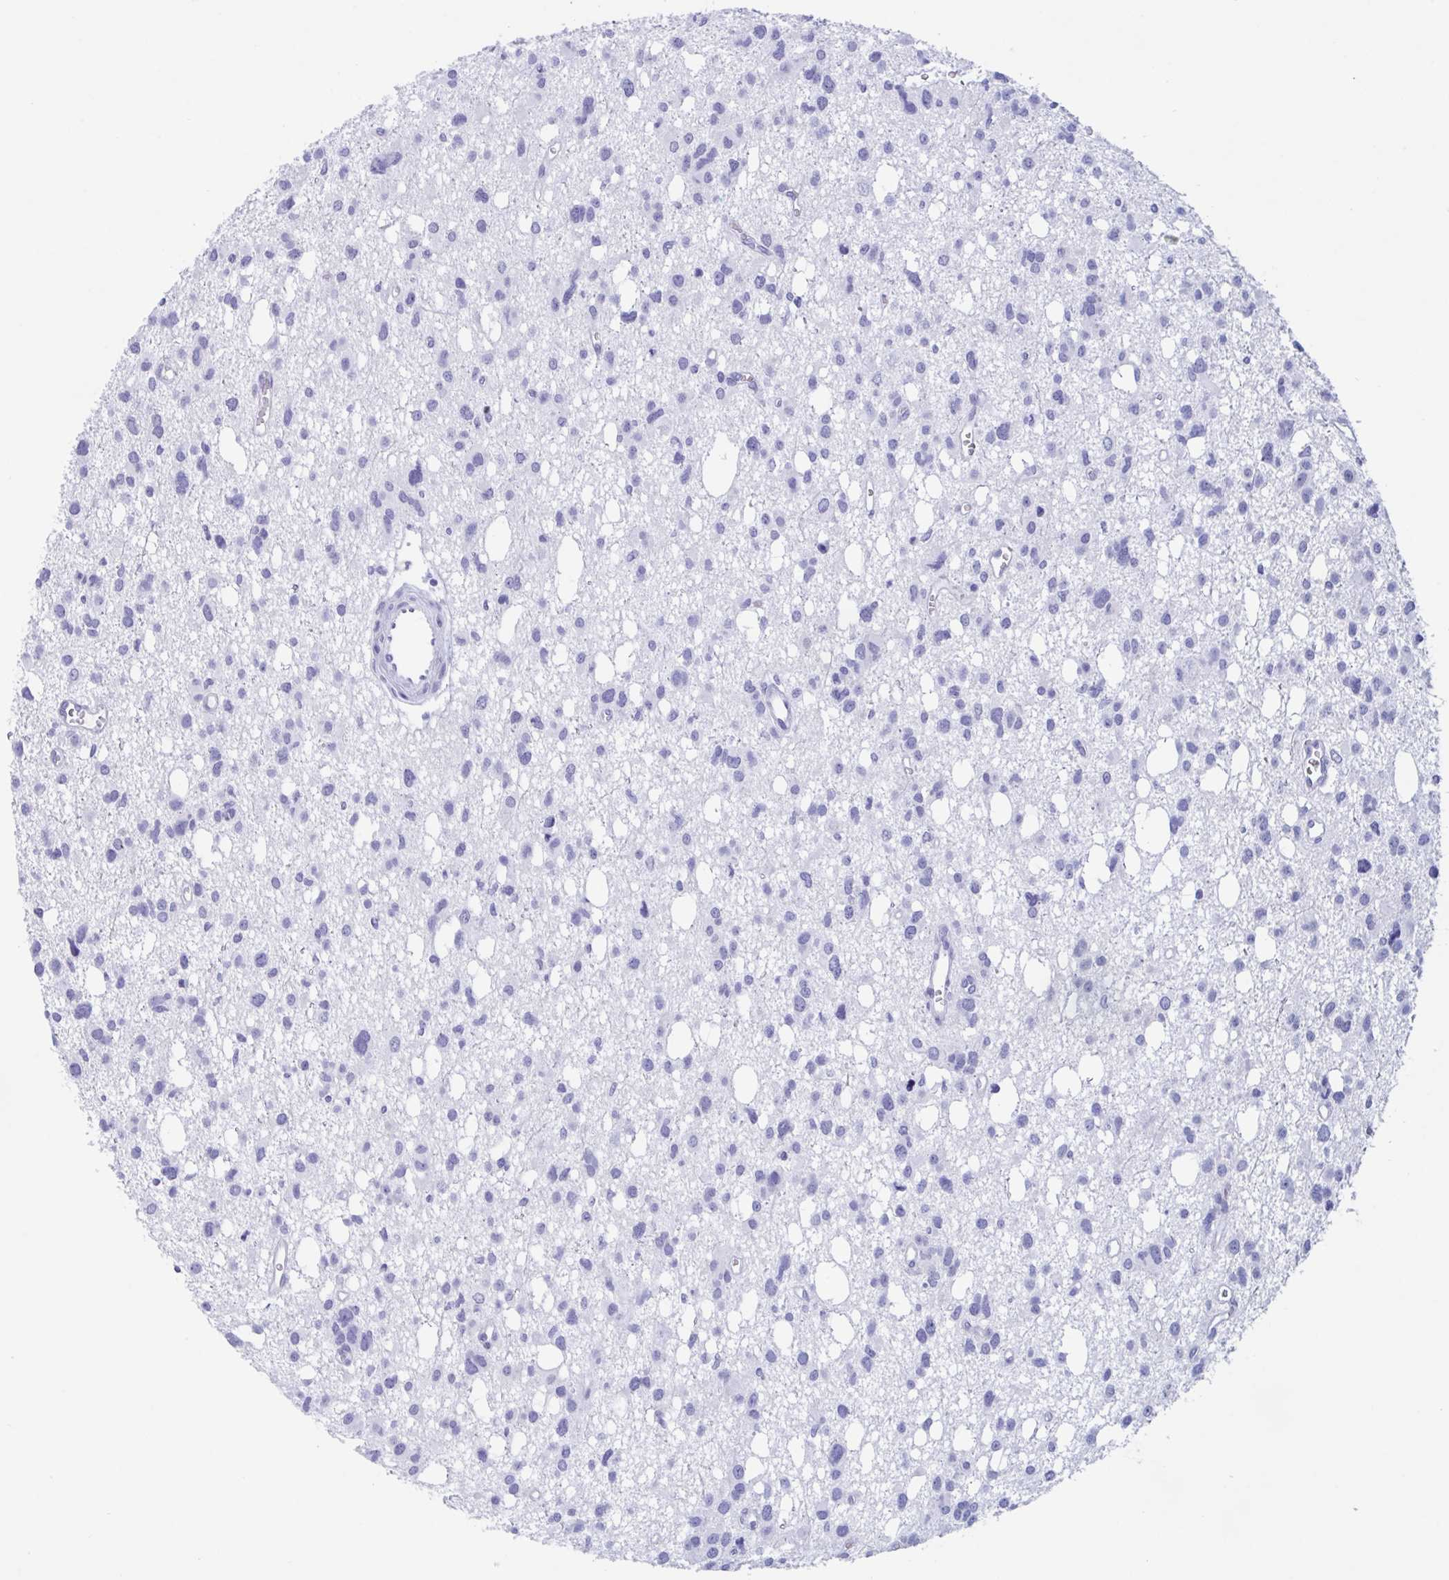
{"staining": {"intensity": "negative", "quantity": "none", "location": "none"}, "tissue": "glioma", "cell_type": "Tumor cells", "image_type": "cancer", "snomed": [{"axis": "morphology", "description": "Glioma, malignant, High grade"}, {"axis": "topography", "description": "Brain"}], "caption": "An image of glioma stained for a protein demonstrates no brown staining in tumor cells.", "gene": "CDX4", "patient": {"sex": "male", "age": 23}}